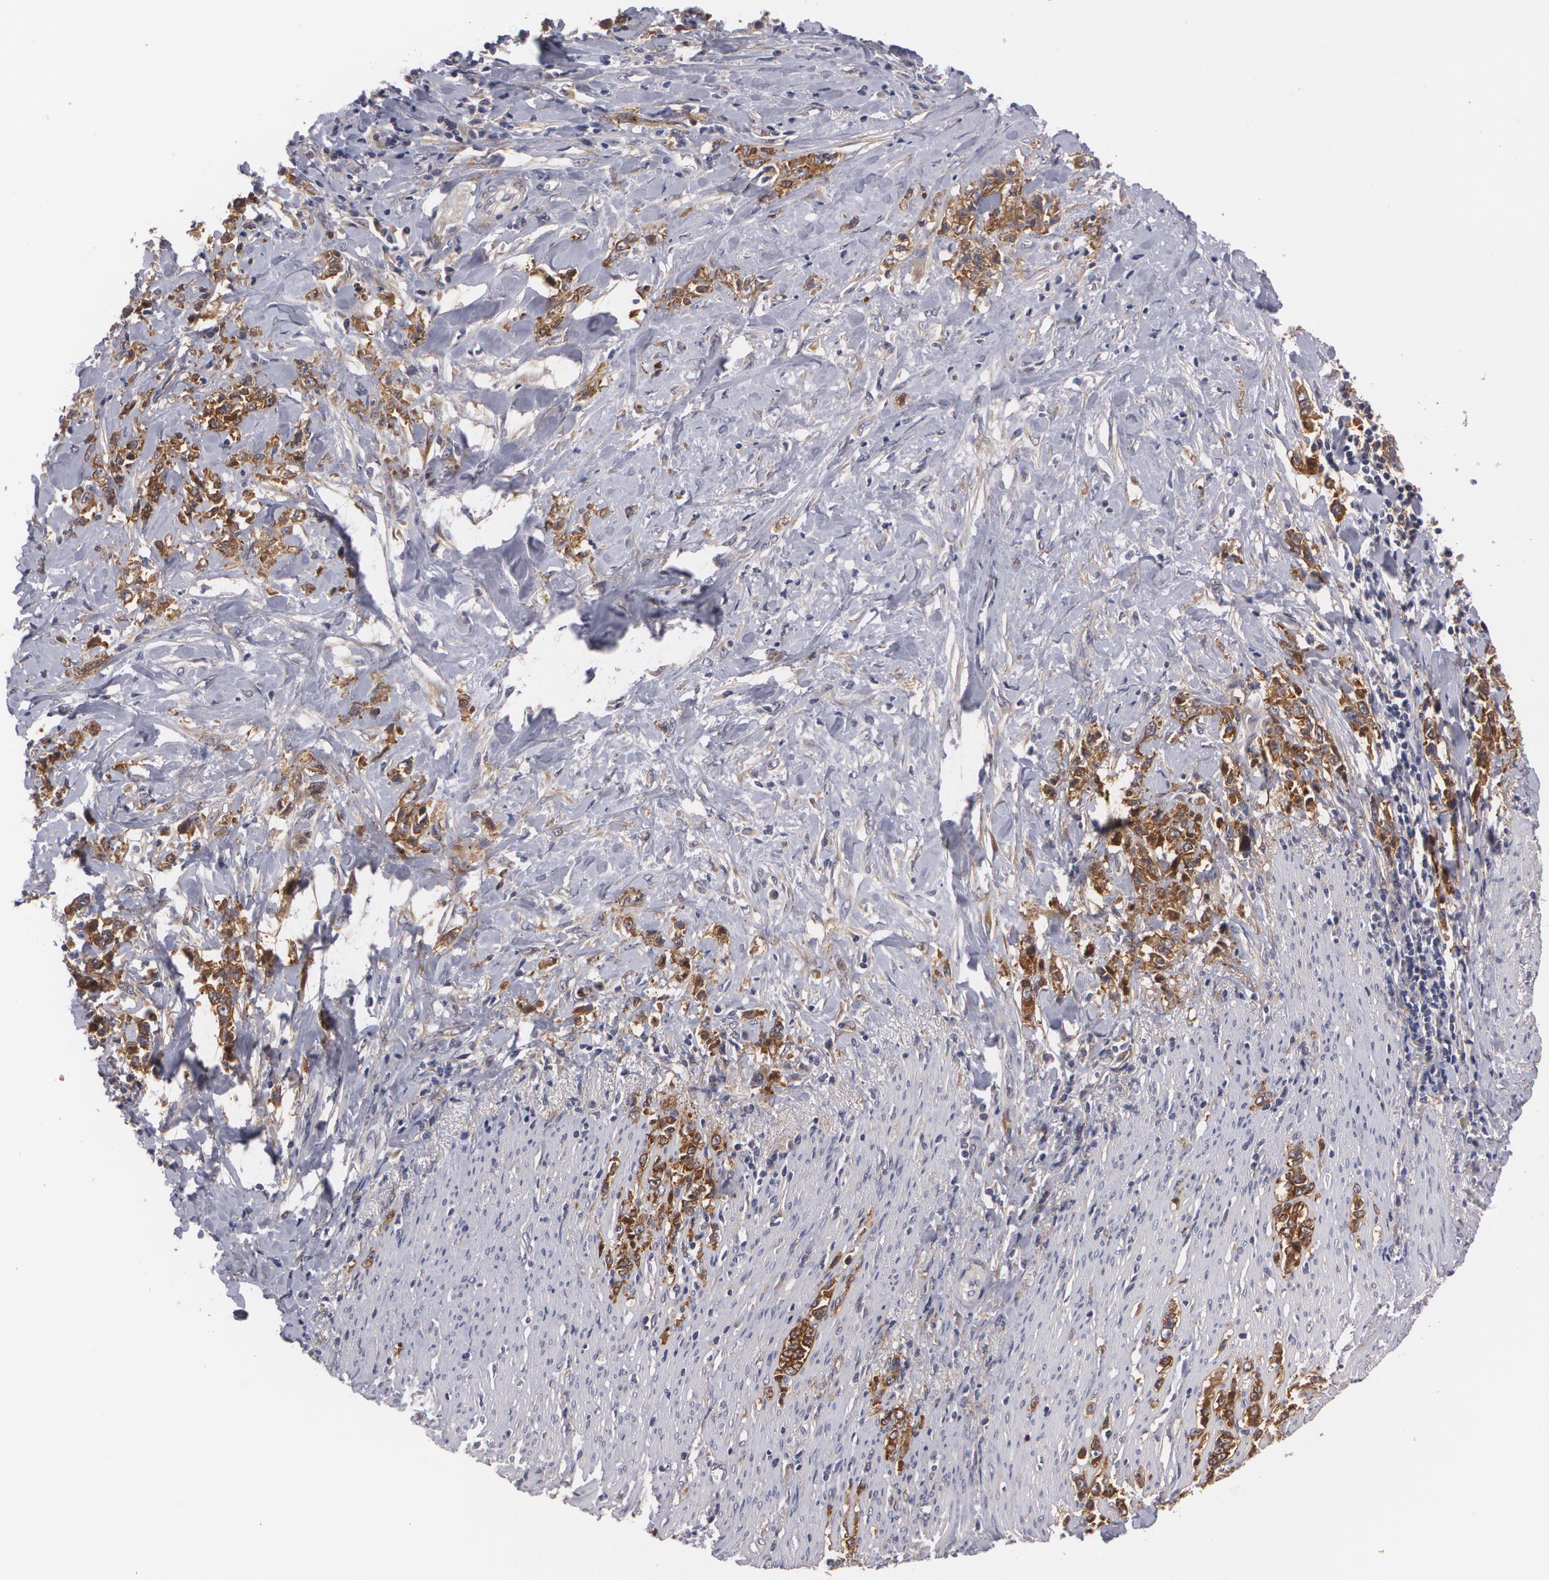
{"staining": {"intensity": "strong", "quantity": ">75%", "location": "cytoplasmic/membranous"}, "tissue": "stomach cancer", "cell_type": "Tumor cells", "image_type": "cancer", "snomed": [{"axis": "morphology", "description": "Adenocarcinoma, NOS"}, {"axis": "topography", "description": "Stomach, lower"}], "caption": "Protein analysis of adenocarcinoma (stomach) tissue displays strong cytoplasmic/membranous expression in about >75% of tumor cells.", "gene": "CASK", "patient": {"sex": "male", "age": 88}}